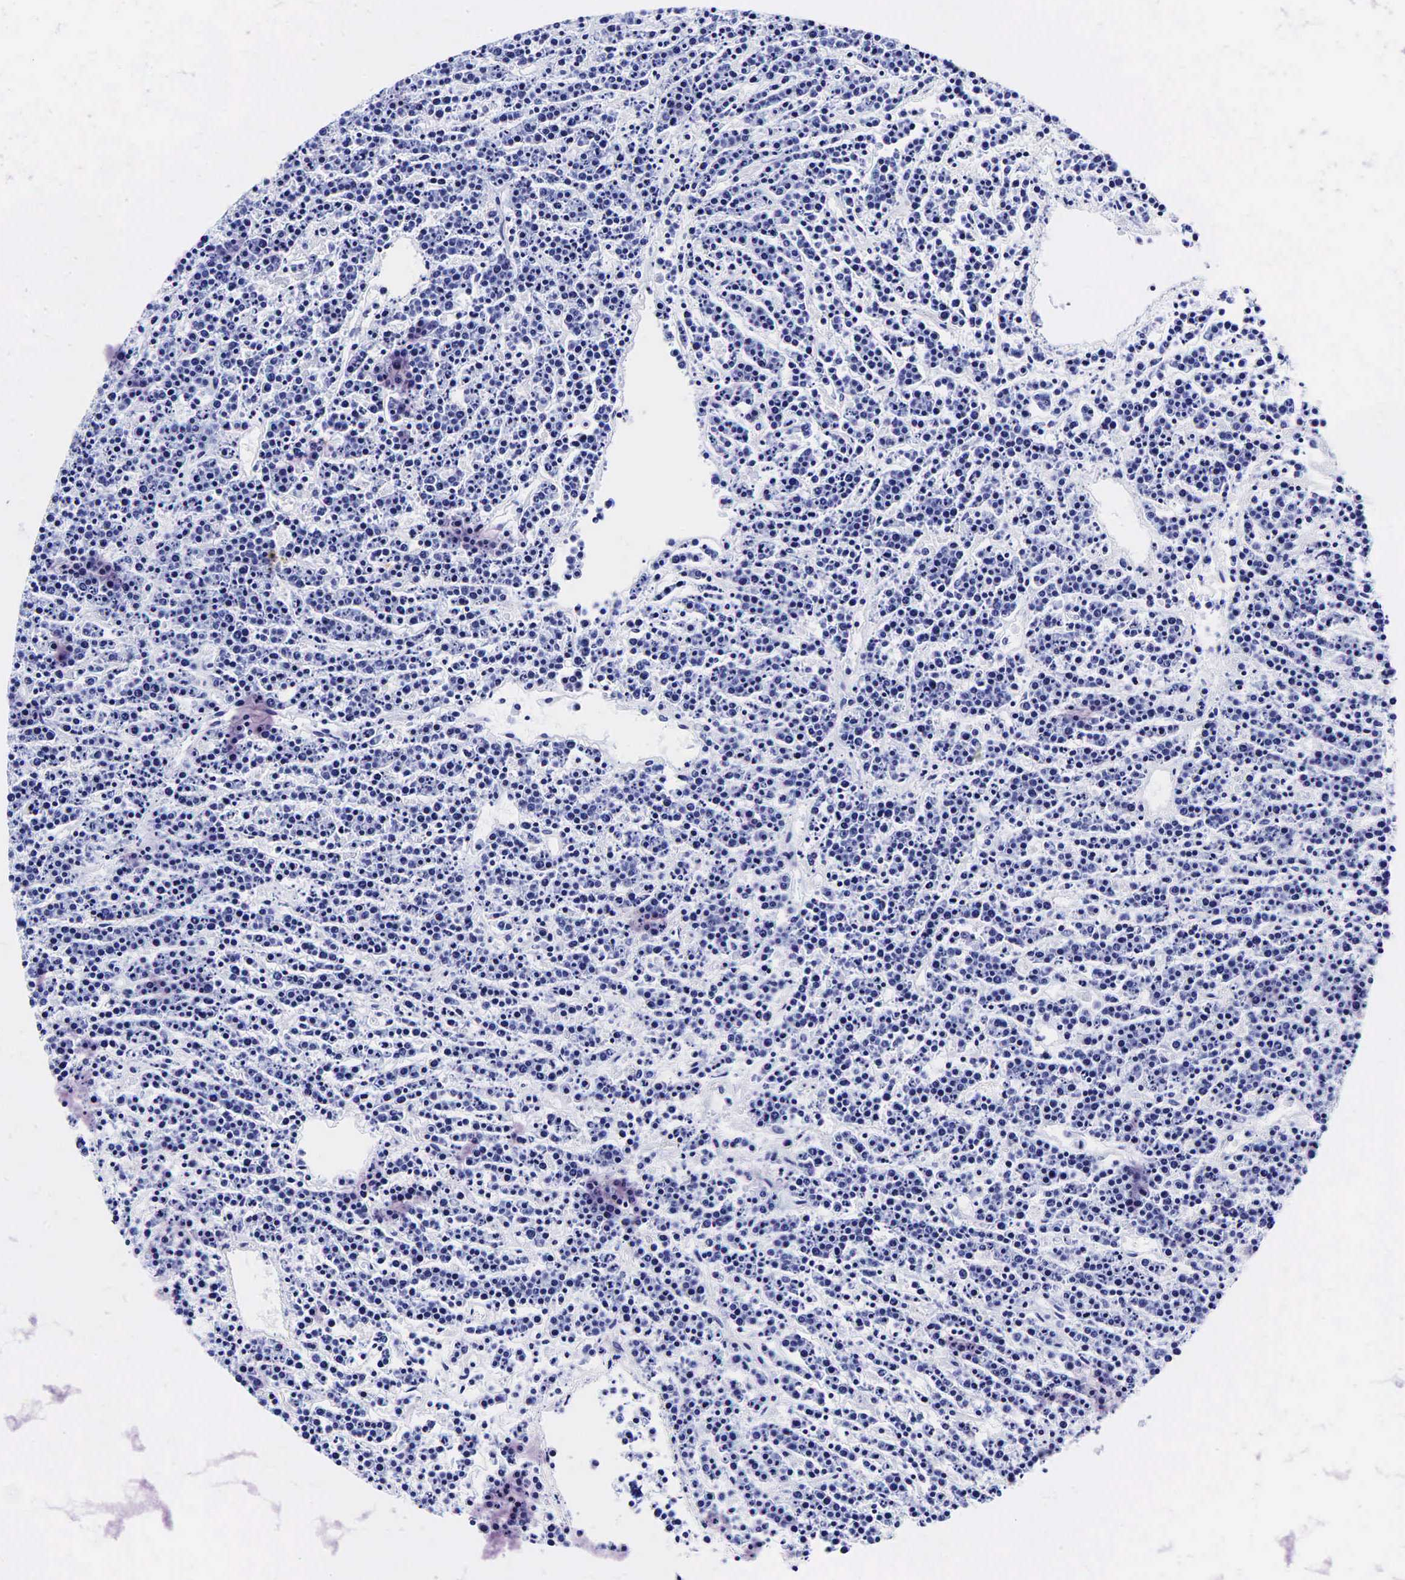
{"staining": {"intensity": "negative", "quantity": "none", "location": "none"}, "tissue": "lymphoma", "cell_type": "Tumor cells", "image_type": "cancer", "snomed": [{"axis": "morphology", "description": "Malignant lymphoma, non-Hodgkin's type, High grade"}, {"axis": "topography", "description": "Ovary"}], "caption": "This is a photomicrograph of immunohistochemistry staining of high-grade malignant lymphoma, non-Hodgkin's type, which shows no staining in tumor cells. (DAB immunohistochemistry with hematoxylin counter stain).", "gene": "GCG", "patient": {"sex": "female", "age": 56}}